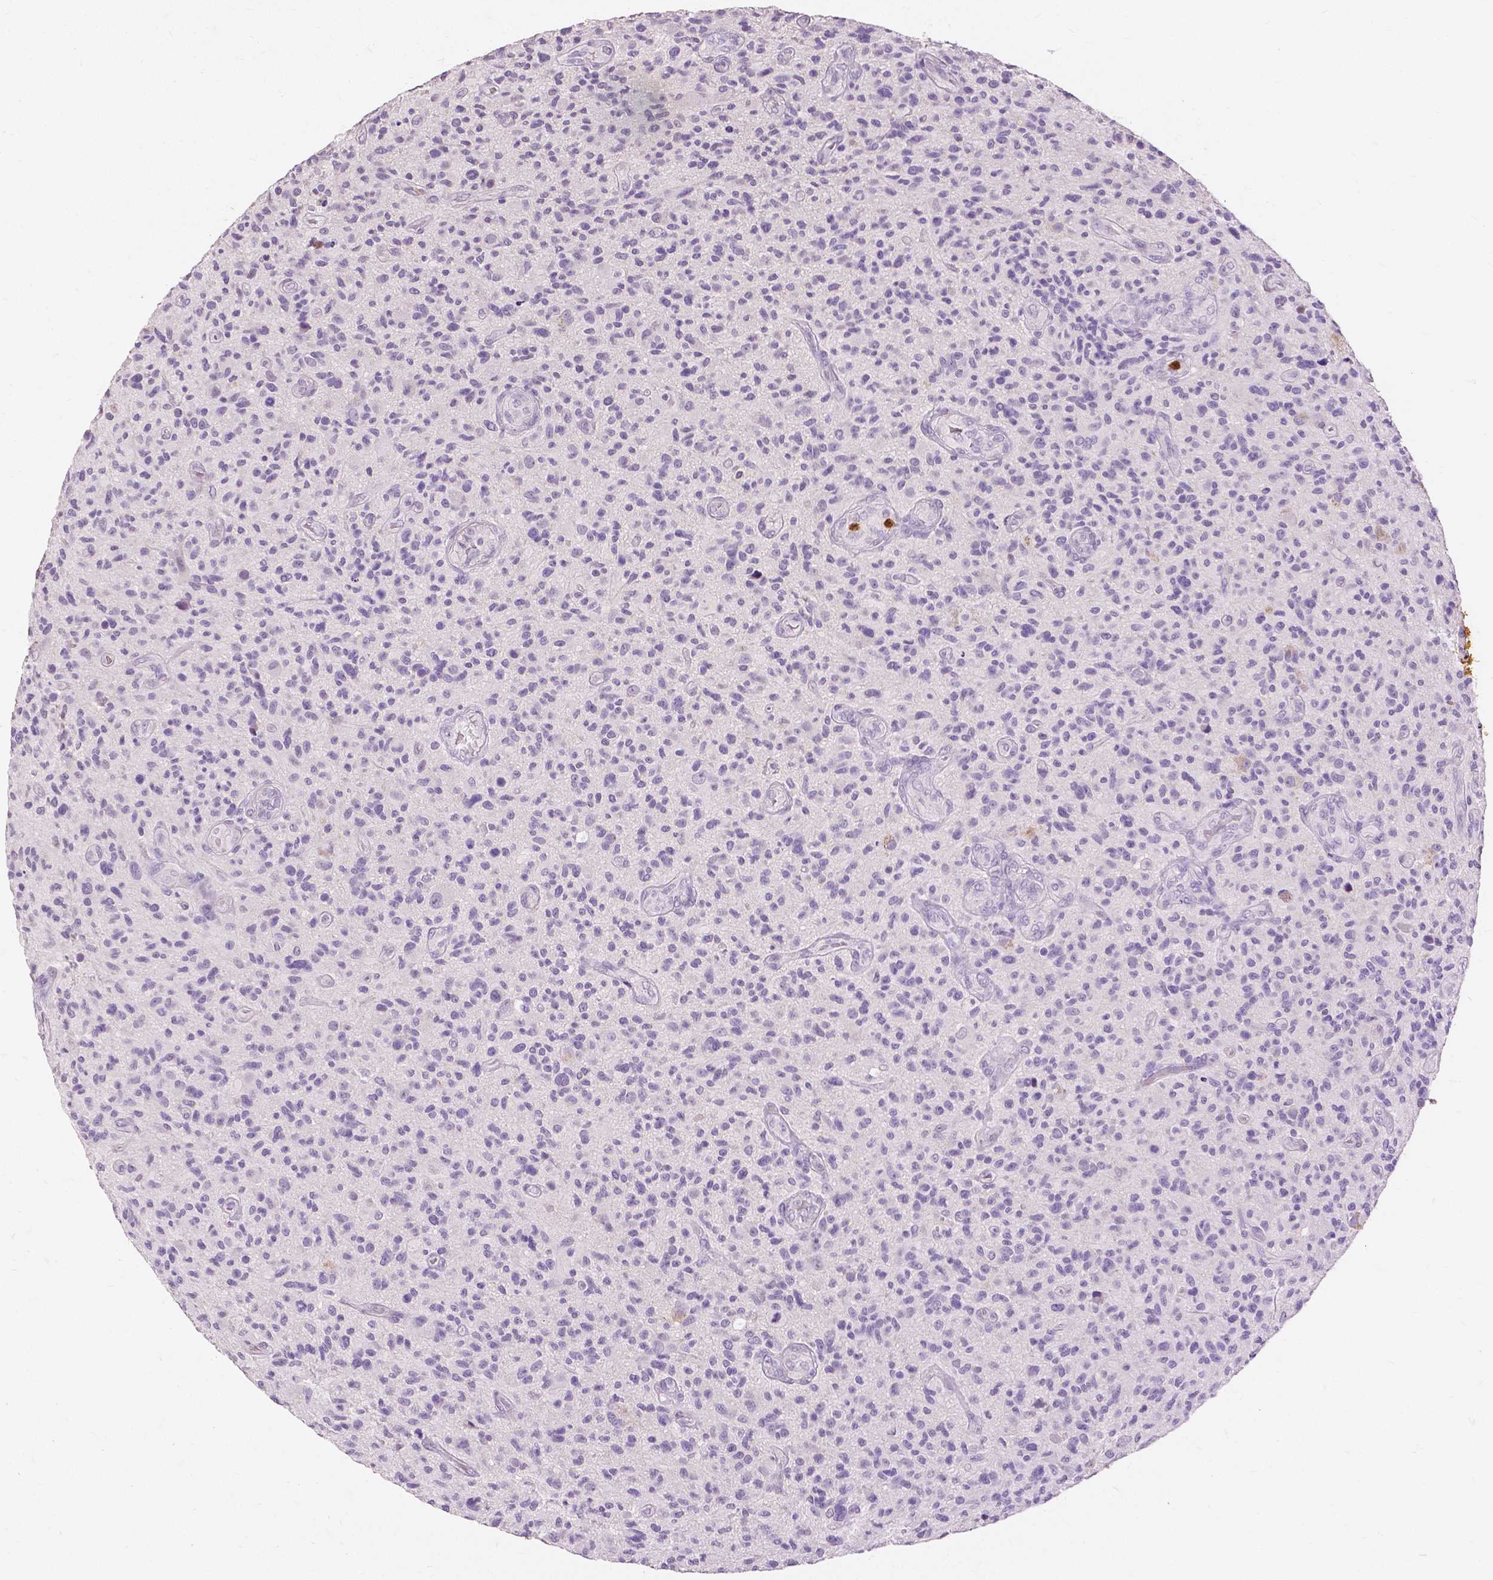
{"staining": {"intensity": "negative", "quantity": "none", "location": "none"}, "tissue": "glioma", "cell_type": "Tumor cells", "image_type": "cancer", "snomed": [{"axis": "morphology", "description": "Glioma, malignant, High grade"}, {"axis": "topography", "description": "Brain"}], "caption": "DAB immunohistochemical staining of glioma shows no significant positivity in tumor cells.", "gene": "CXCR2", "patient": {"sex": "male", "age": 47}}